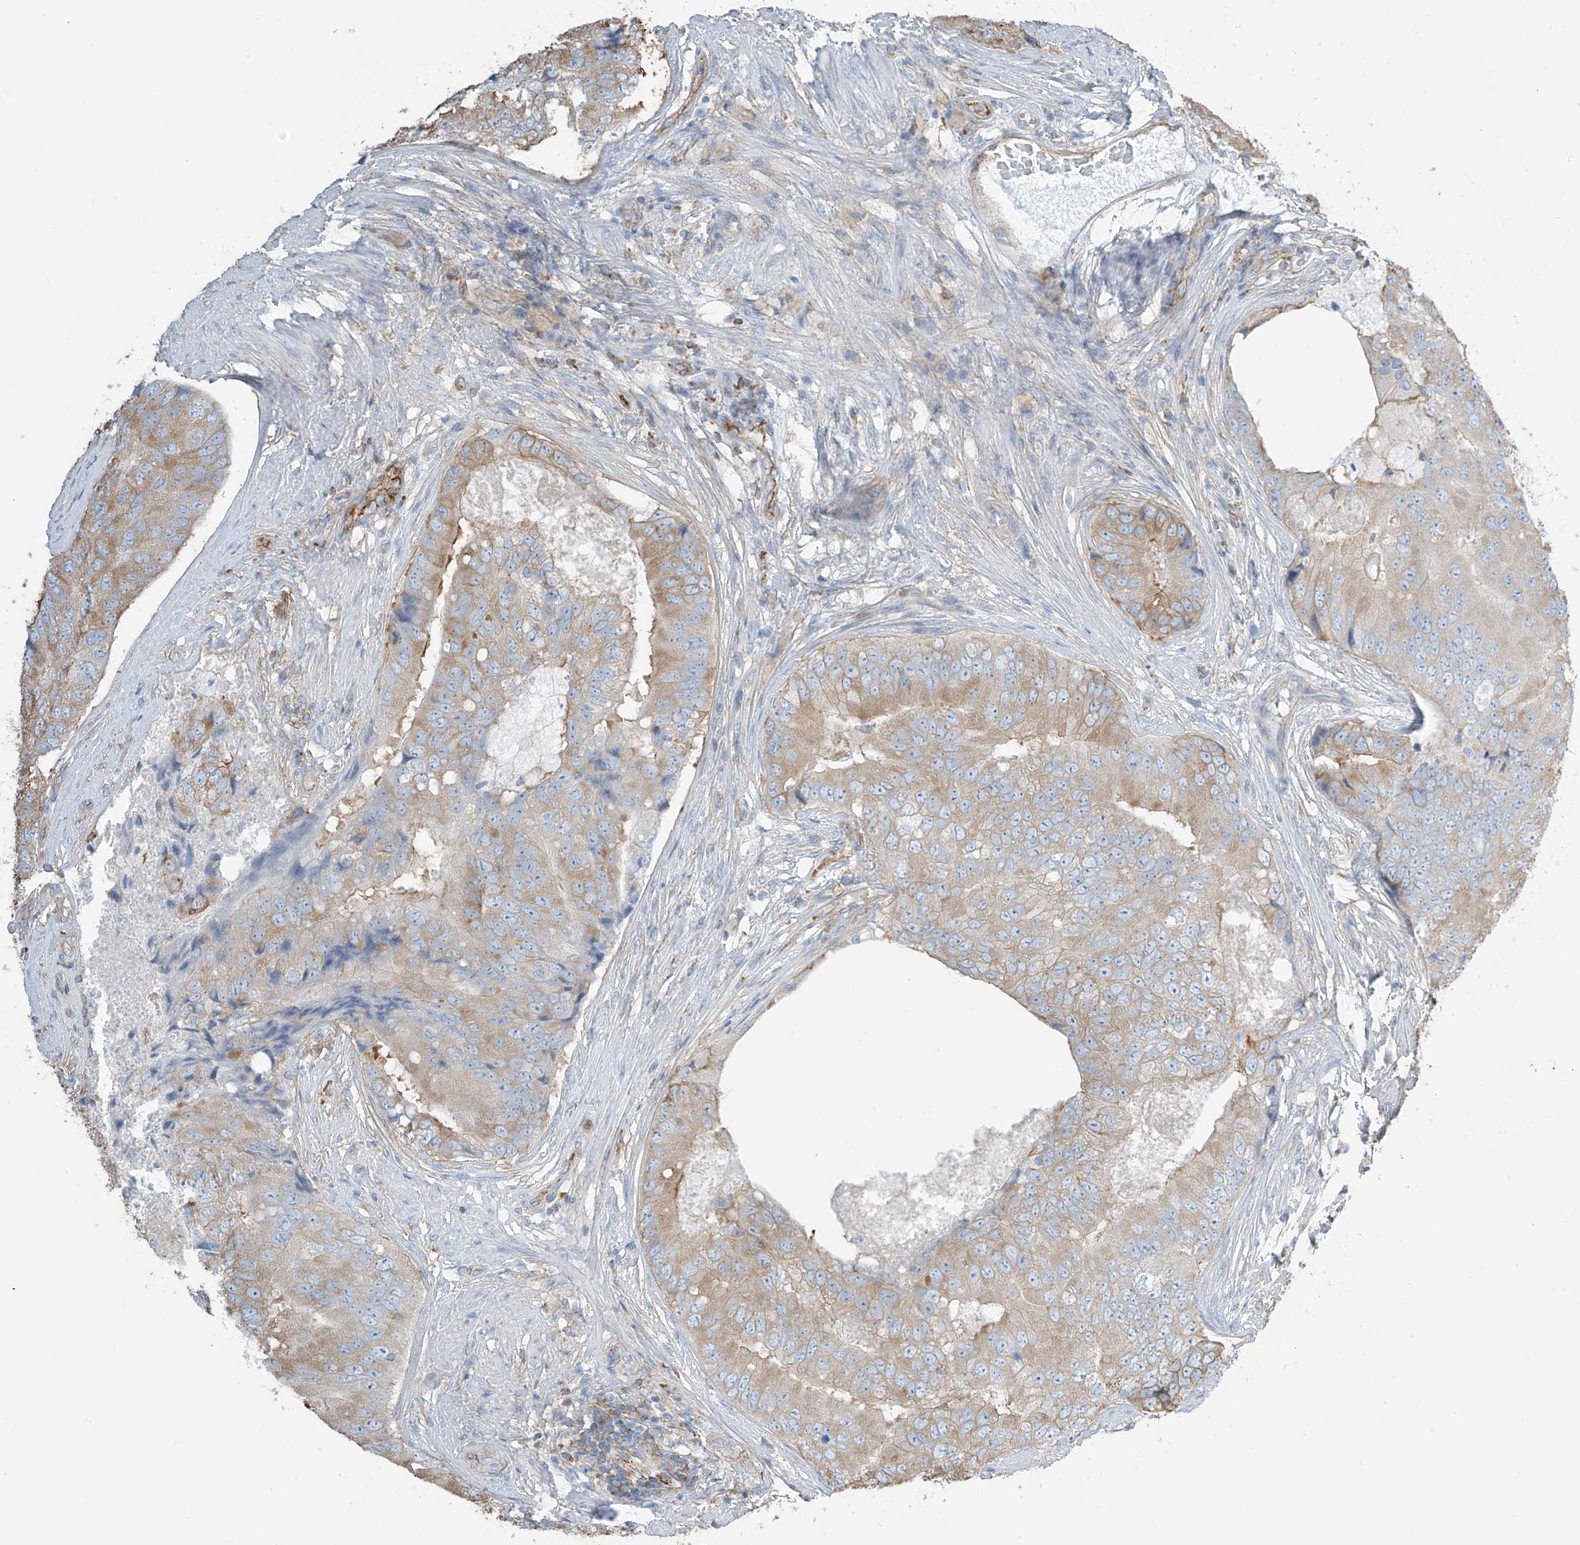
{"staining": {"intensity": "moderate", "quantity": "25%-75%", "location": "cytoplasmic/membranous"}, "tissue": "prostate cancer", "cell_type": "Tumor cells", "image_type": "cancer", "snomed": [{"axis": "morphology", "description": "Adenocarcinoma, High grade"}, {"axis": "topography", "description": "Prostate"}], "caption": "A histopathology image of human prostate cancer (adenocarcinoma (high-grade)) stained for a protein shows moderate cytoplasmic/membranous brown staining in tumor cells.", "gene": "ZNF846", "patient": {"sex": "male", "age": 70}}